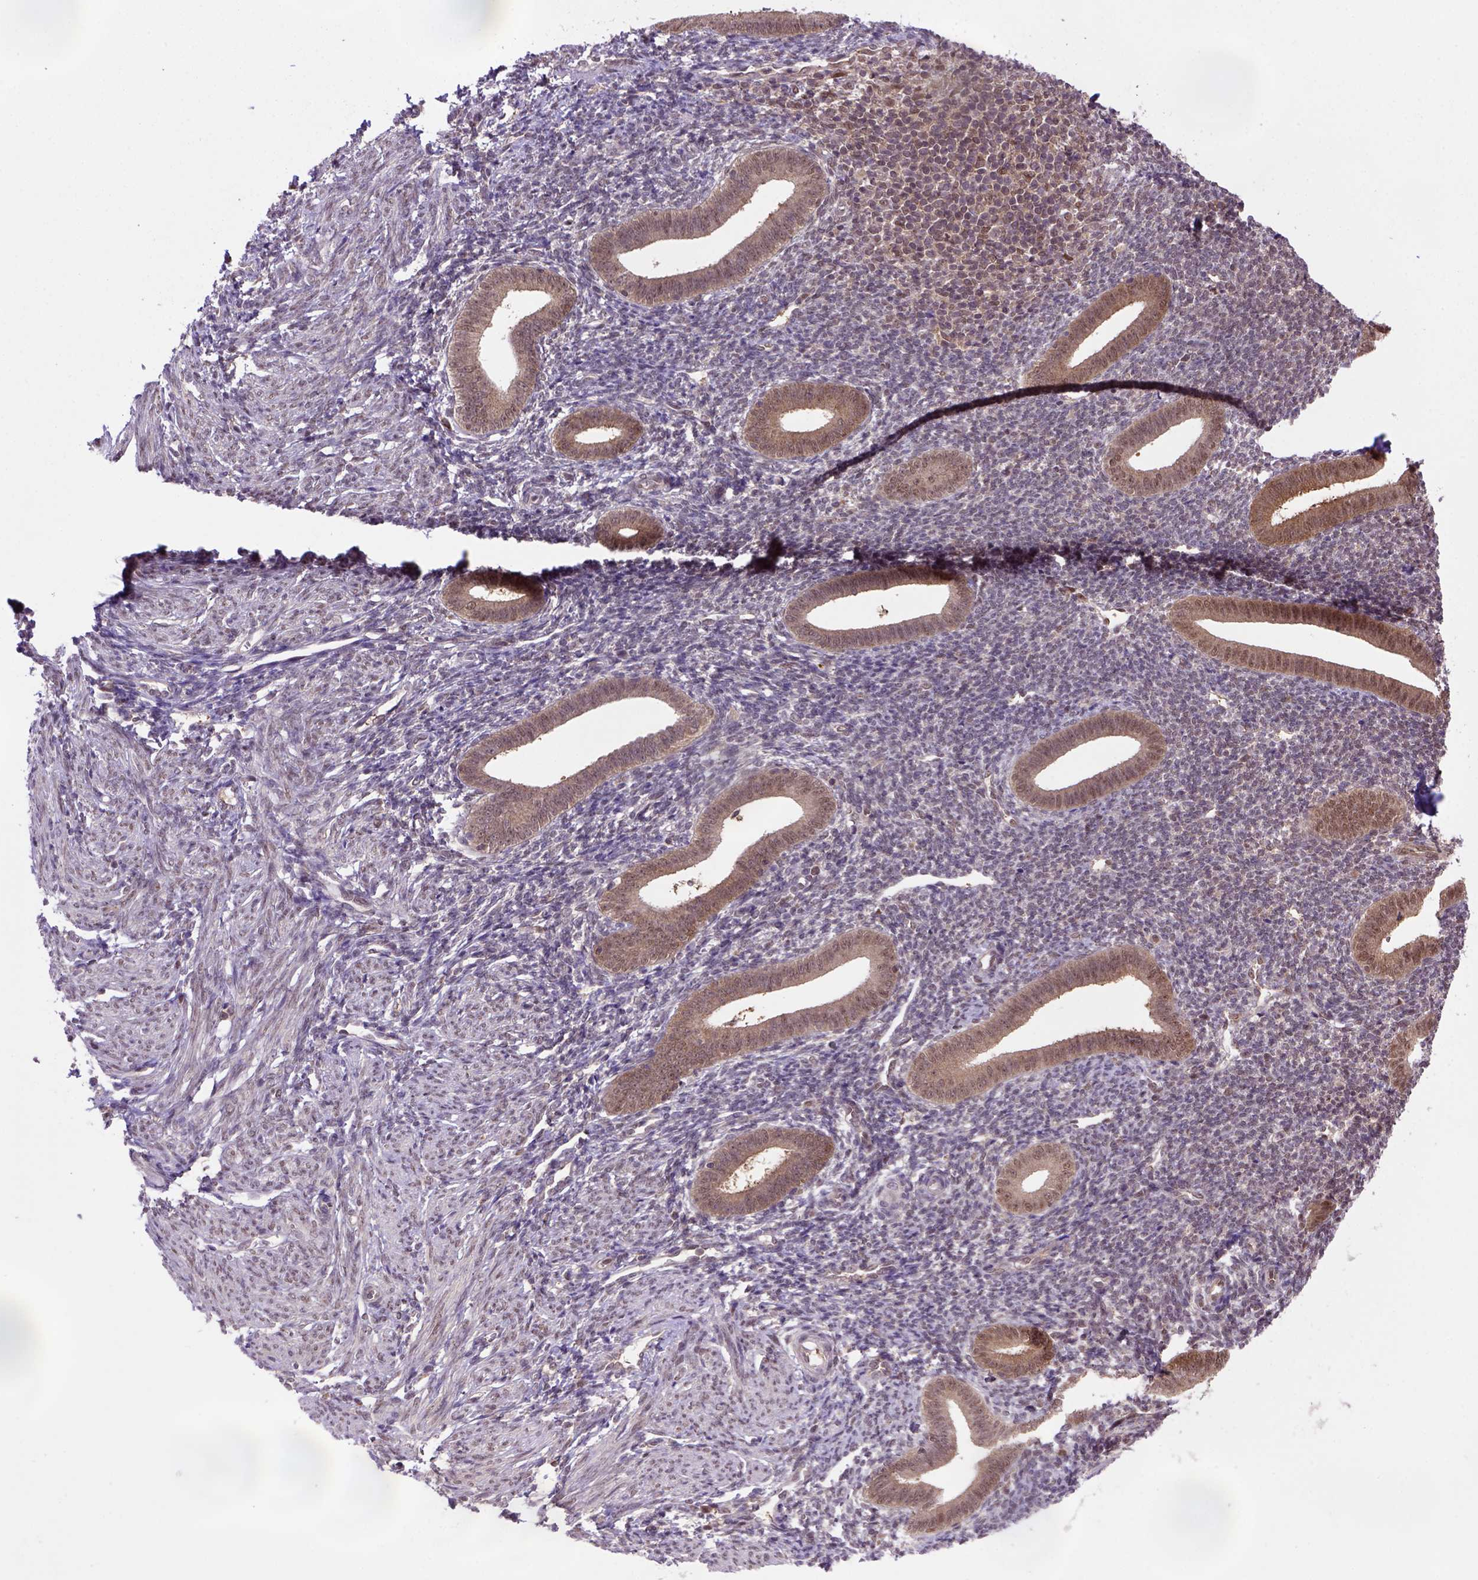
{"staining": {"intensity": "moderate", "quantity": "25%-75%", "location": "nuclear"}, "tissue": "endometrium", "cell_type": "Cells in endometrial stroma", "image_type": "normal", "snomed": [{"axis": "morphology", "description": "Normal tissue, NOS"}, {"axis": "topography", "description": "Endometrium"}], "caption": "Immunohistochemical staining of unremarkable human endometrium displays medium levels of moderate nuclear staining in about 25%-75% of cells in endometrial stroma. (Brightfield microscopy of DAB IHC at high magnification).", "gene": "PSMC2", "patient": {"sex": "female", "age": 25}}